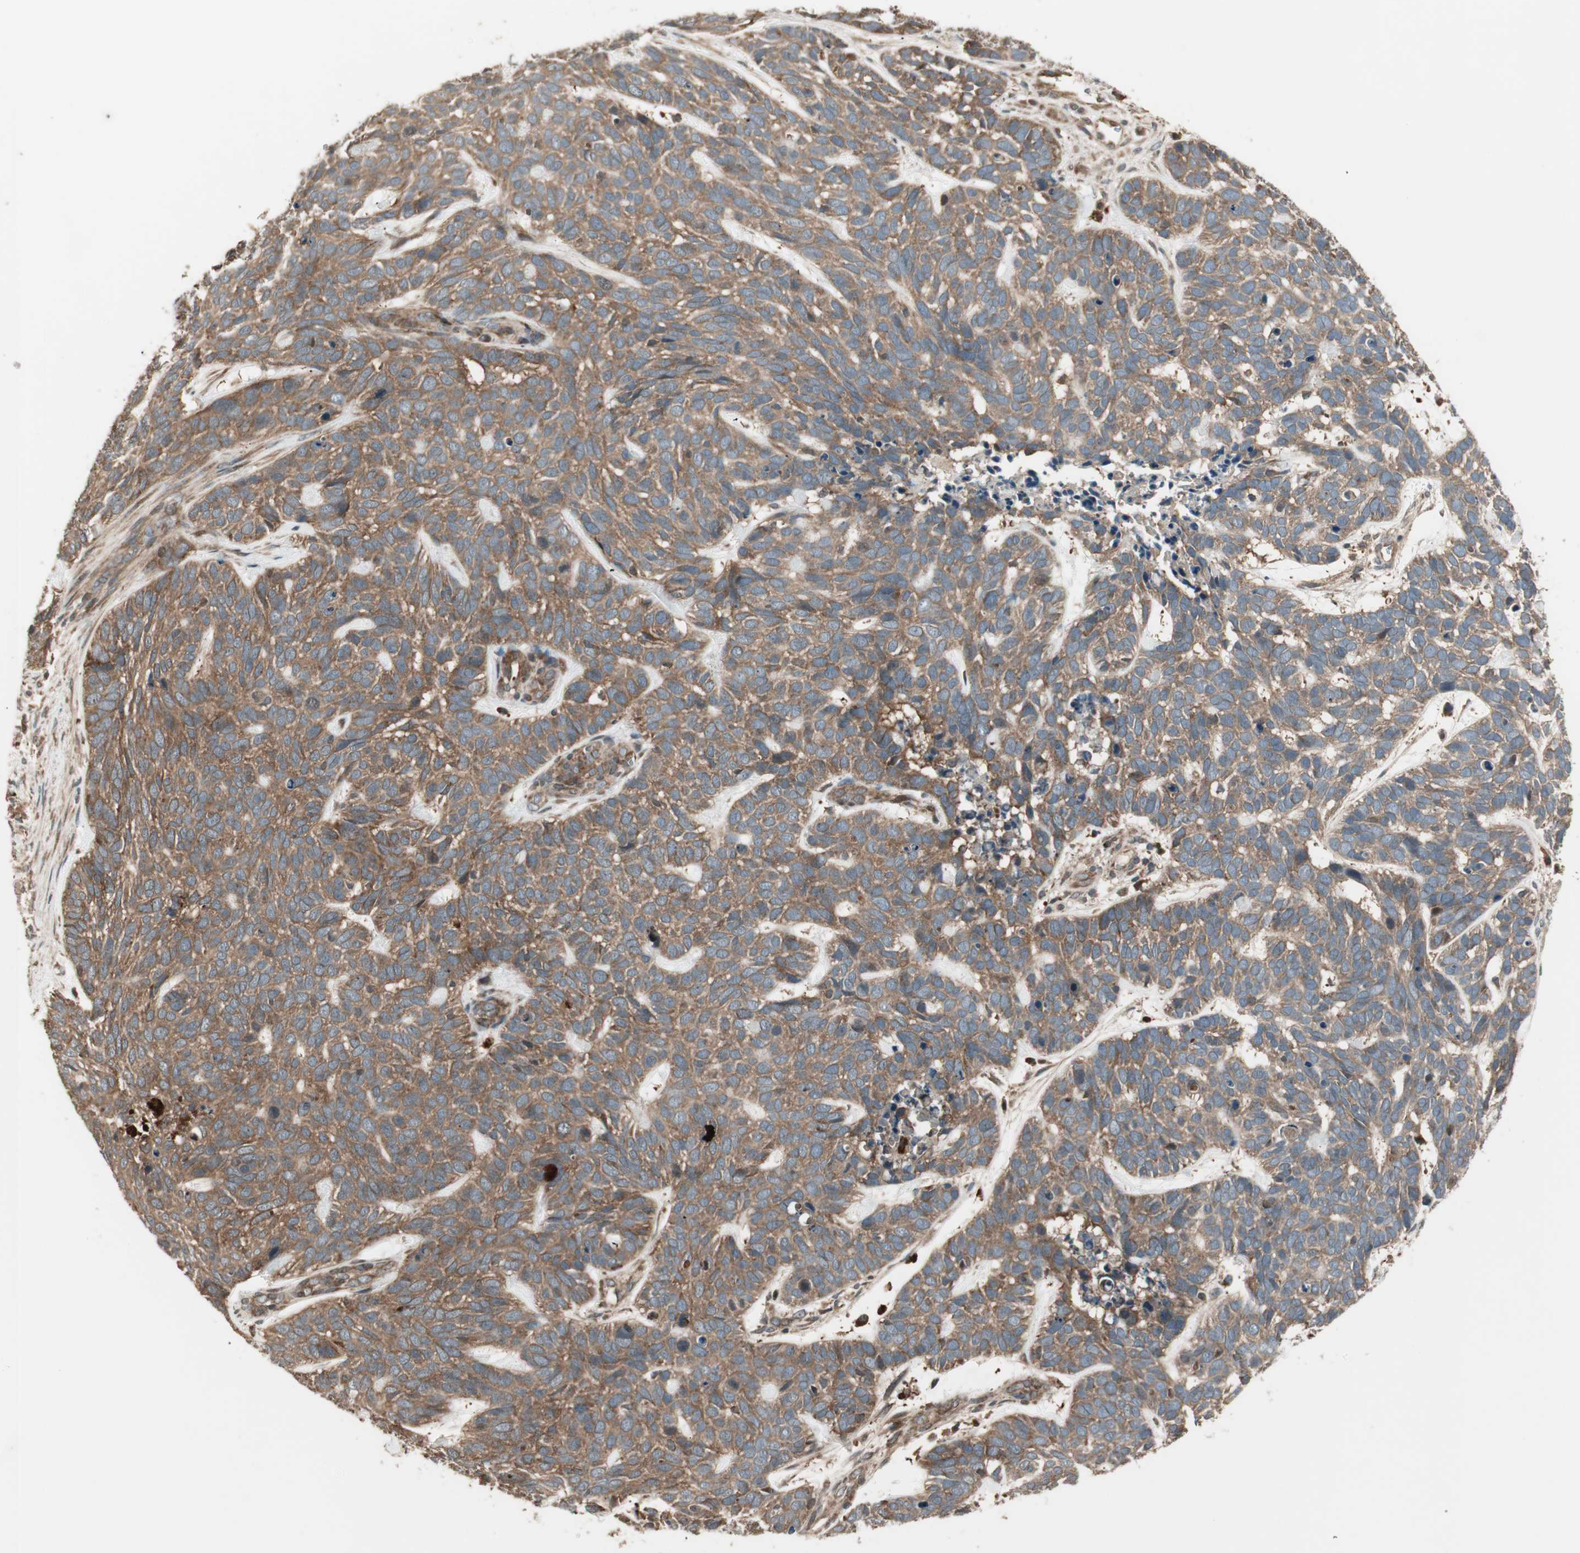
{"staining": {"intensity": "moderate", "quantity": ">75%", "location": "cytoplasmic/membranous"}, "tissue": "skin cancer", "cell_type": "Tumor cells", "image_type": "cancer", "snomed": [{"axis": "morphology", "description": "Basal cell carcinoma"}, {"axis": "topography", "description": "Skin"}], "caption": "Immunohistochemical staining of skin basal cell carcinoma shows medium levels of moderate cytoplasmic/membranous protein expression in about >75% of tumor cells.", "gene": "CNOT4", "patient": {"sex": "male", "age": 87}}